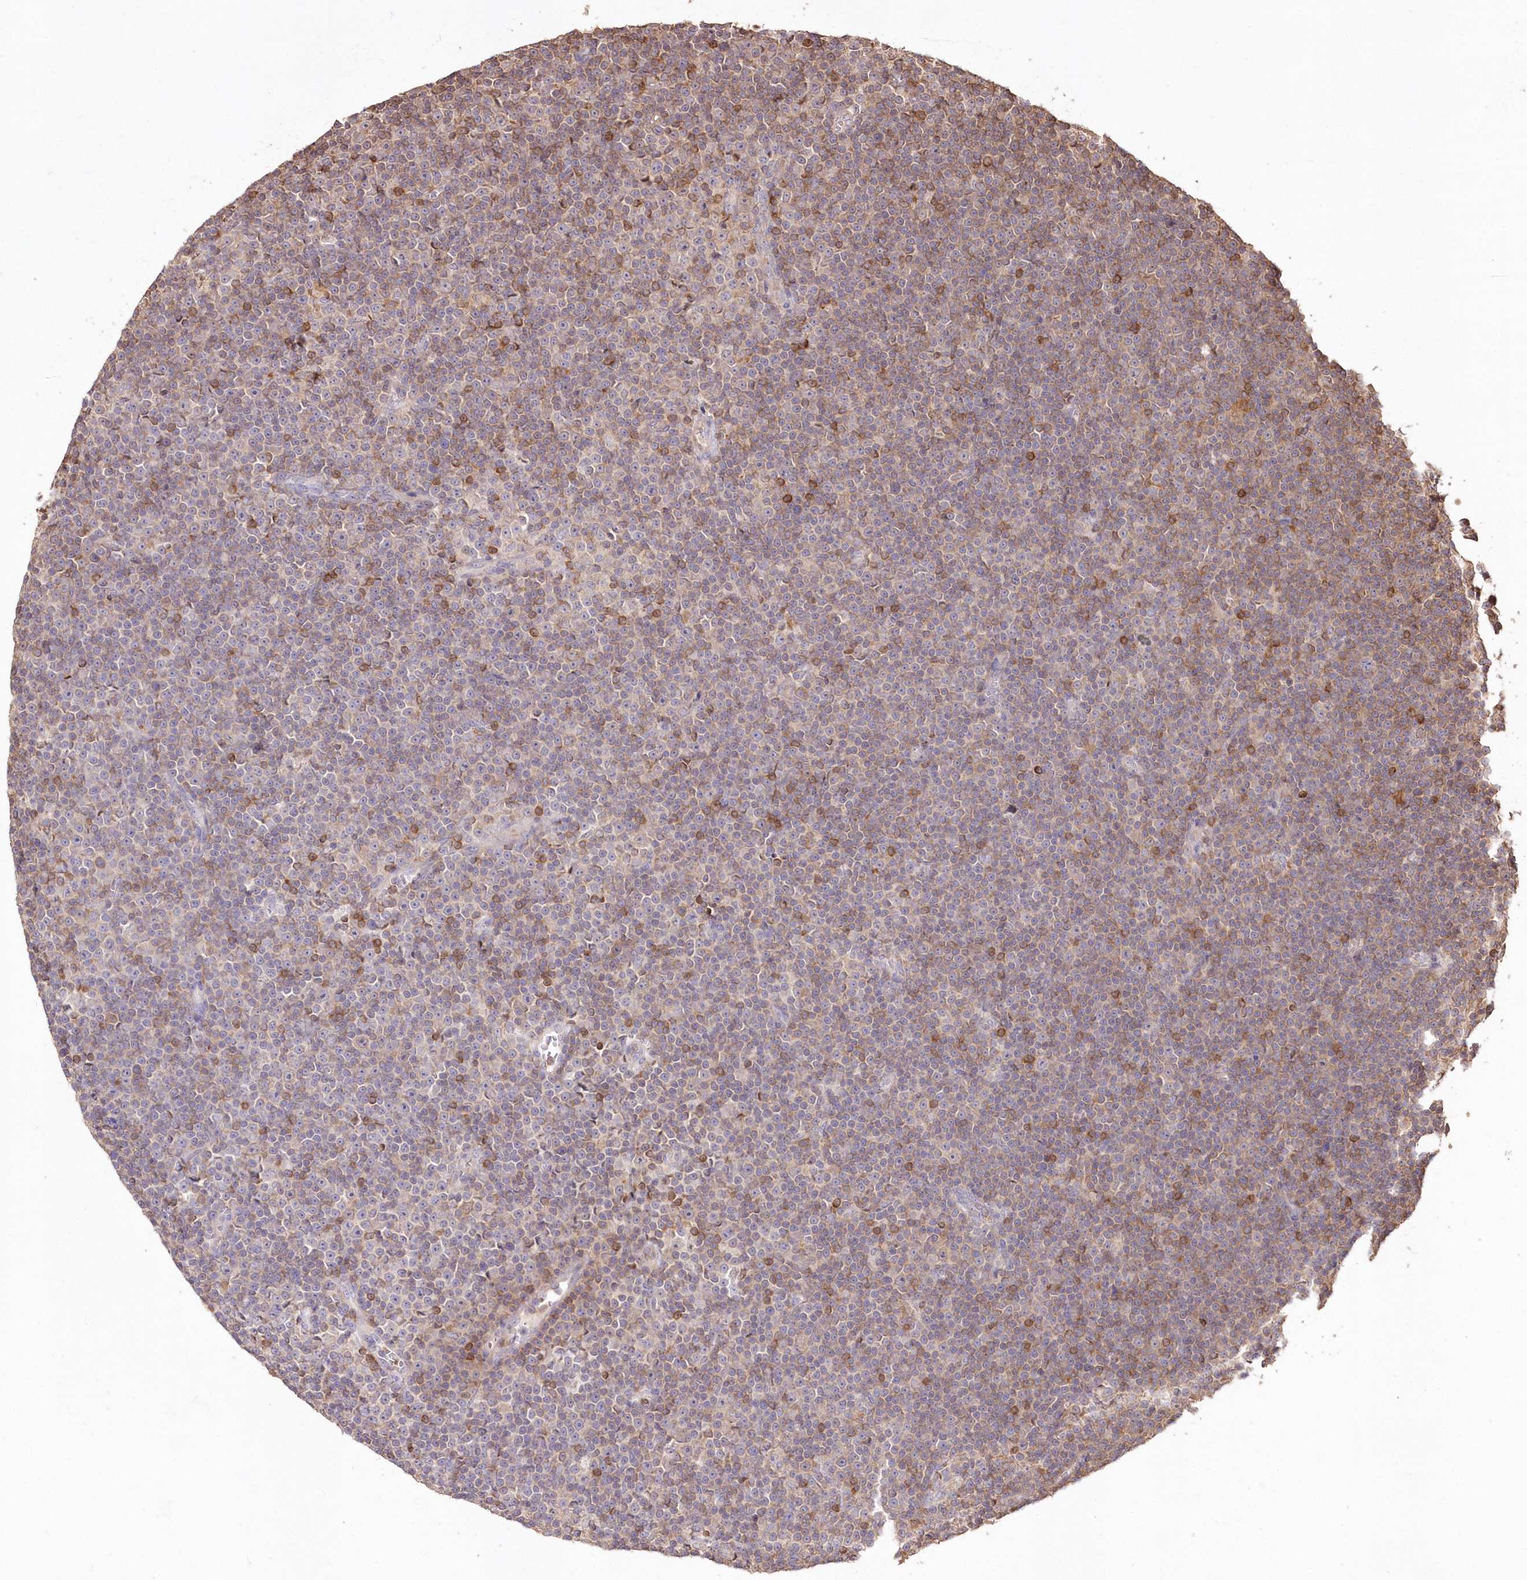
{"staining": {"intensity": "weak", "quantity": "<25%", "location": "cytoplasmic/membranous"}, "tissue": "lymphoma", "cell_type": "Tumor cells", "image_type": "cancer", "snomed": [{"axis": "morphology", "description": "Malignant lymphoma, non-Hodgkin's type, Low grade"}, {"axis": "topography", "description": "Lymph node"}], "caption": "Lymphoma was stained to show a protein in brown. There is no significant expression in tumor cells. (DAB (3,3'-diaminobenzidine) immunohistochemistry (IHC), high magnification).", "gene": "STK17B", "patient": {"sex": "female", "age": 67}}